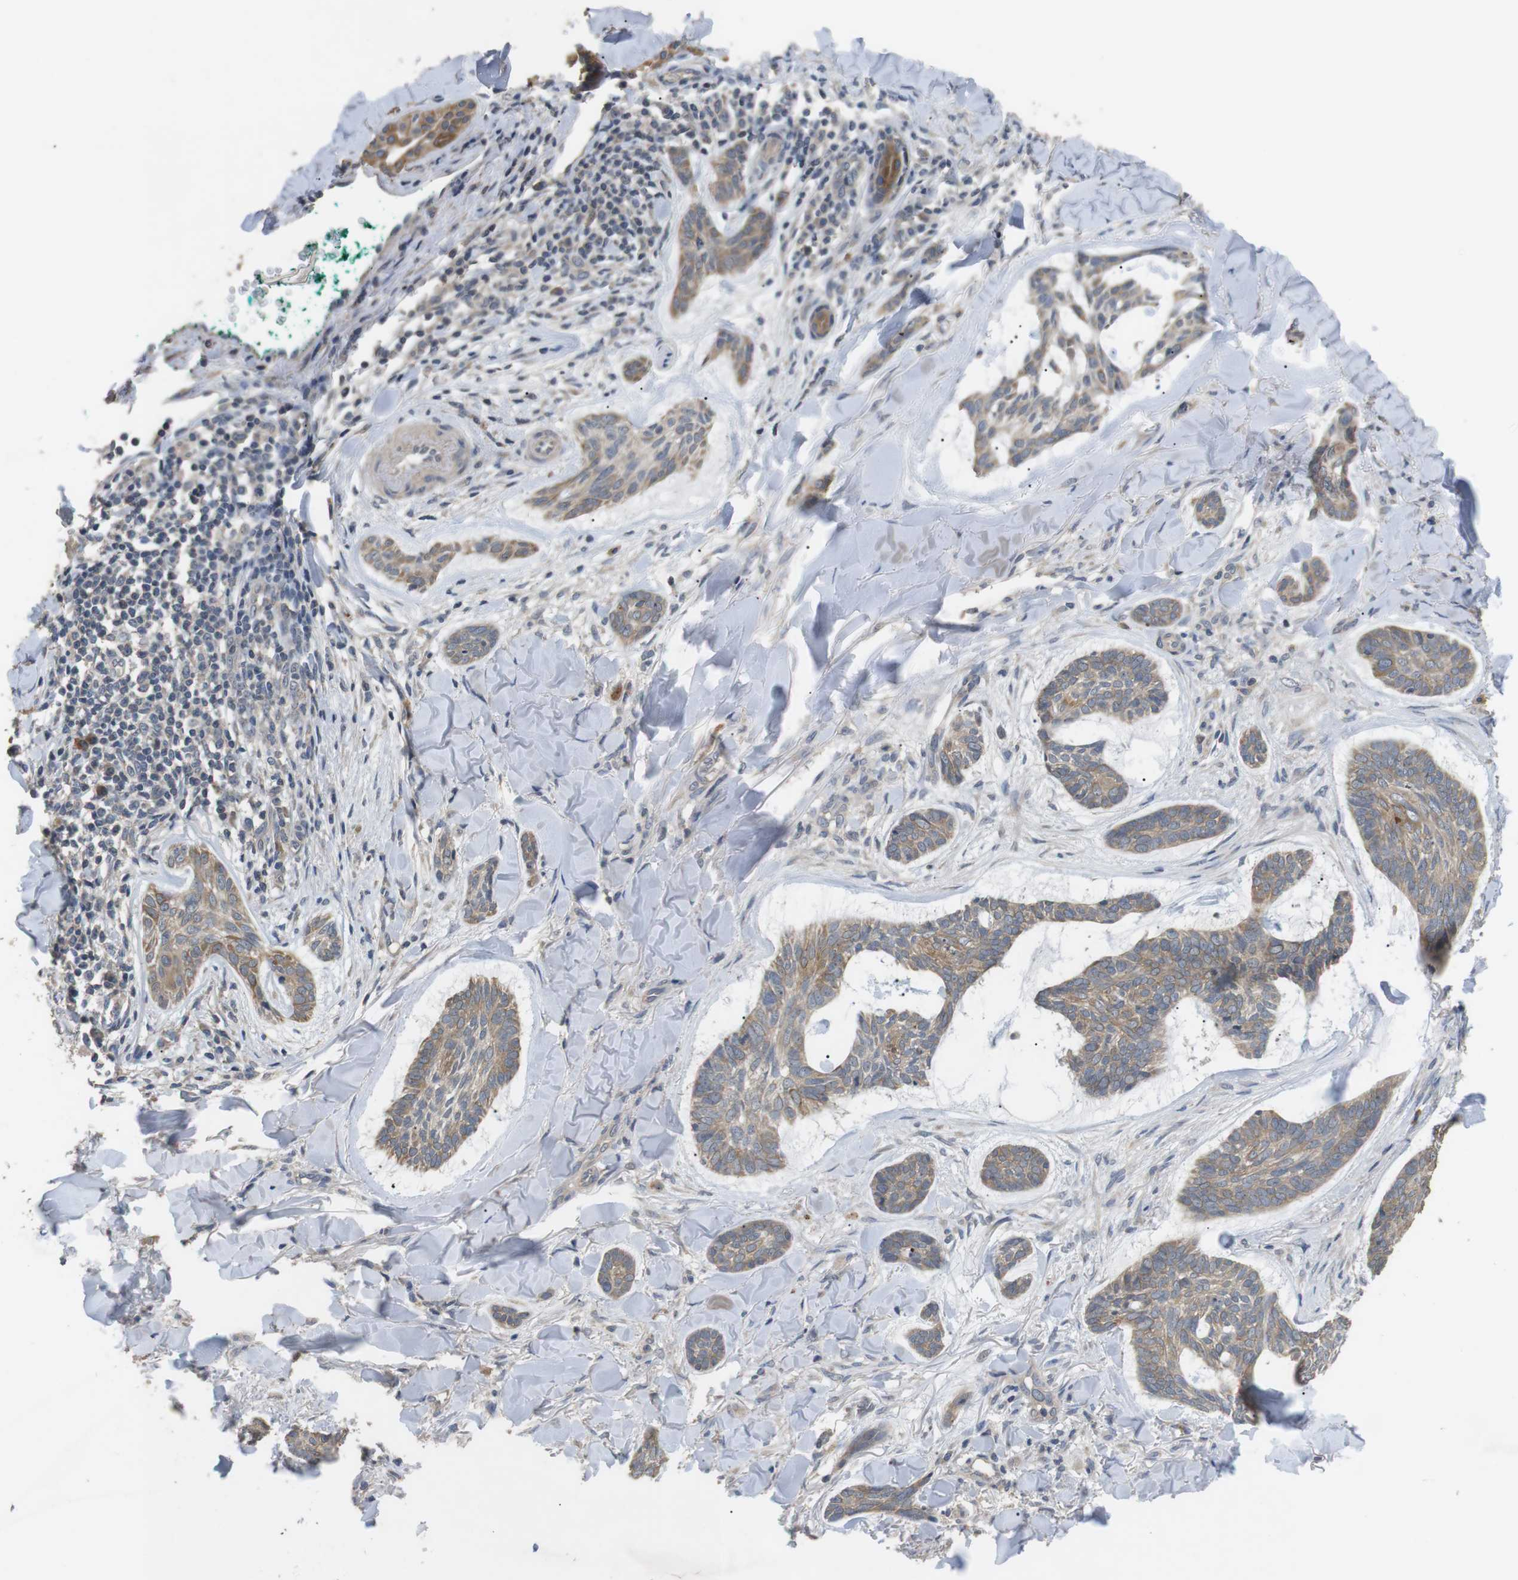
{"staining": {"intensity": "moderate", "quantity": ">75%", "location": "cytoplasmic/membranous"}, "tissue": "skin cancer", "cell_type": "Tumor cells", "image_type": "cancer", "snomed": [{"axis": "morphology", "description": "Basal cell carcinoma"}, {"axis": "topography", "description": "Skin"}], "caption": "Human skin cancer (basal cell carcinoma) stained with a brown dye displays moderate cytoplasmic/membranous positive positivity in about >75% of tumor cells.", "gene": "ADGRL3", "patient": {"sex": "male", "age": 43}}